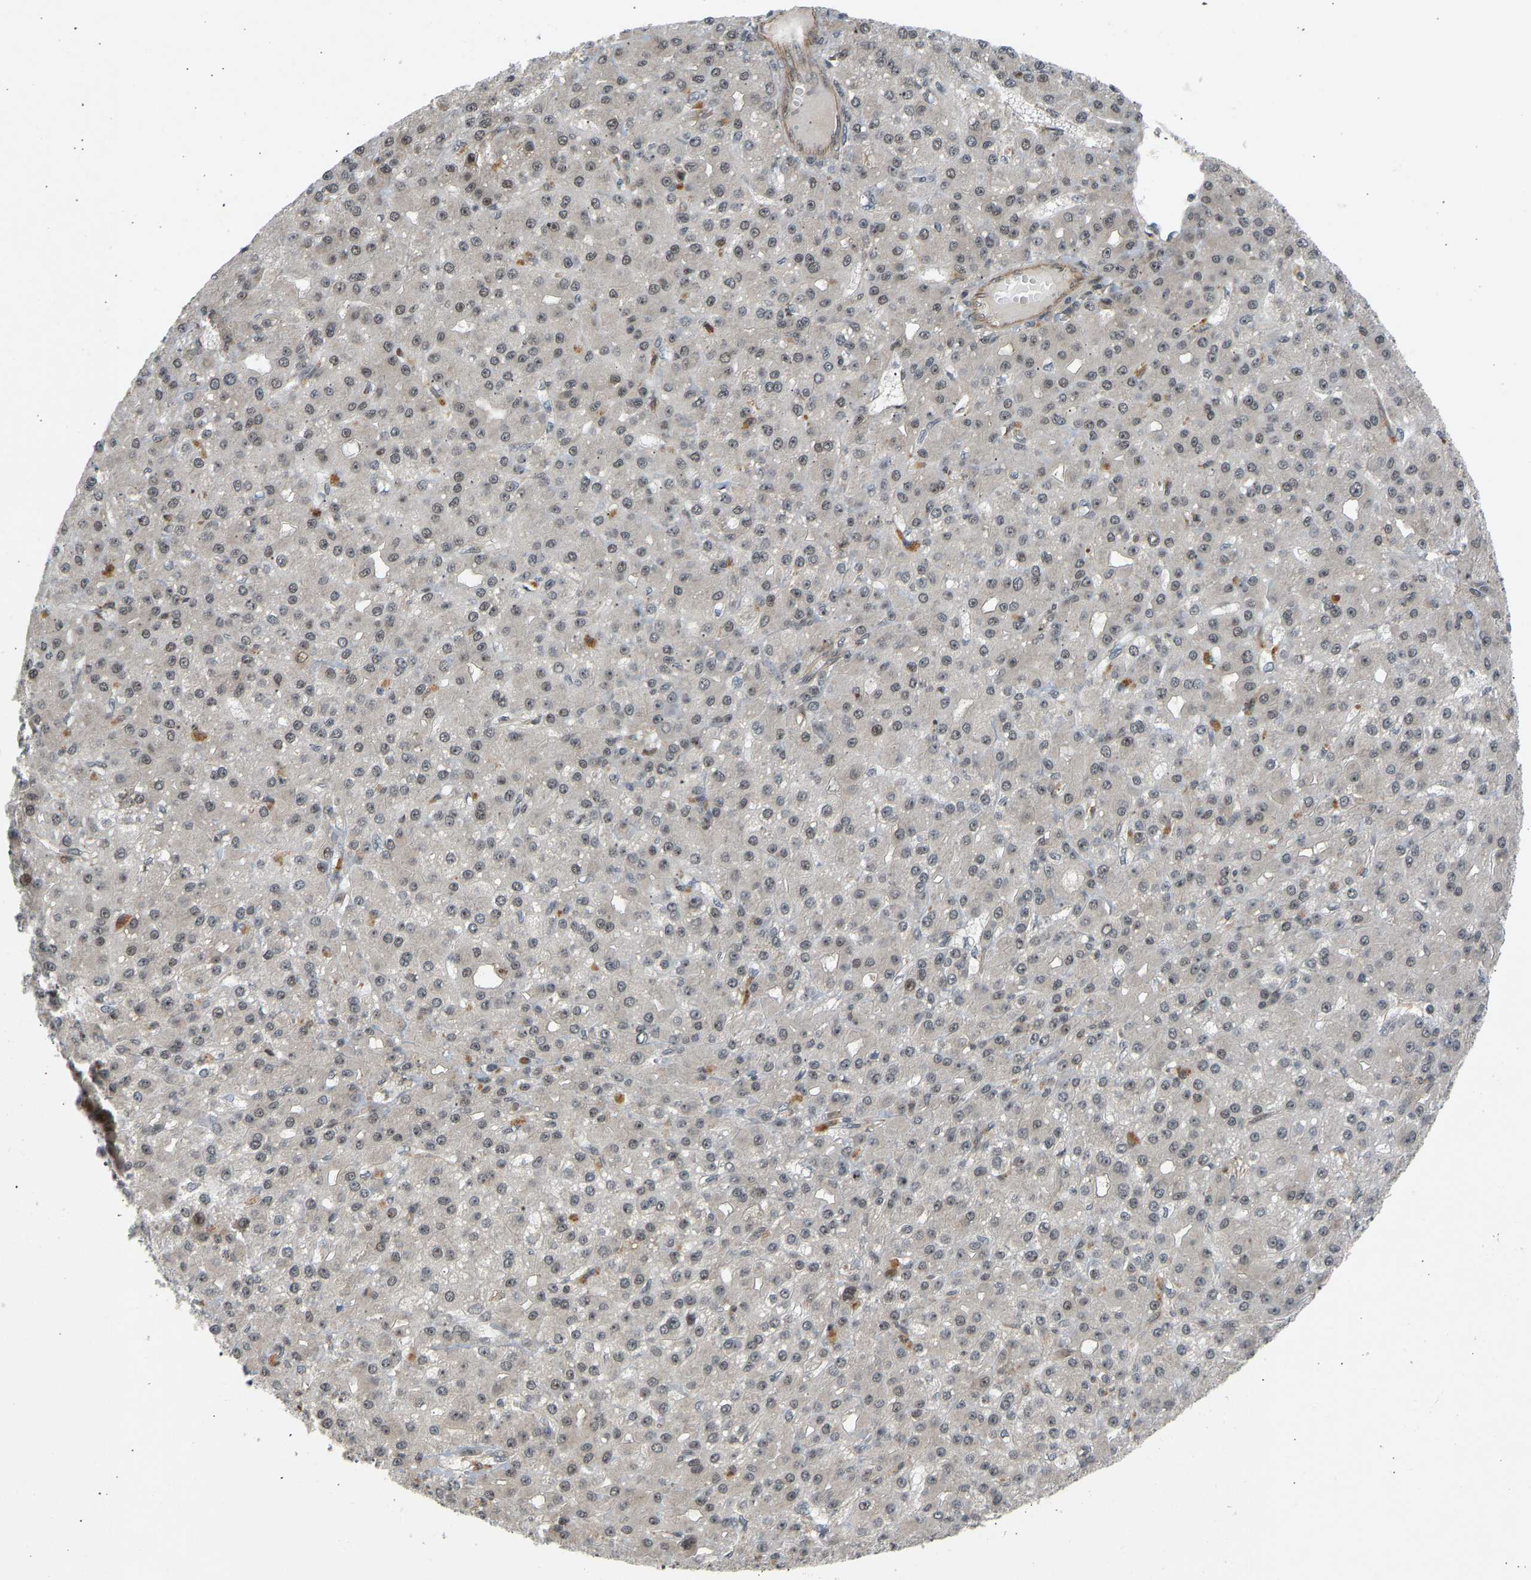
{"staining": {"intensity": "weak", "quantity": "25%-75%", "location": "nuclear"}, "tissue": "liver cancer", "cell_type": "Tumor cells", "image_type": "cancer", "snomed": [{"axis": "morphology", "description": "Carcinoma, Hepatocellular, NOS"}, {"axis": "topography", "description": "Liver"}], "caption": "Immunohistochemistry micrograph of liver cancer stained for a protein (brown), which demonstrates low levels of weak nuclear staining in about 25%-75% of tumor cells.", "gene": "BAG1", "patient": {"sex": "male", "age": 67}}